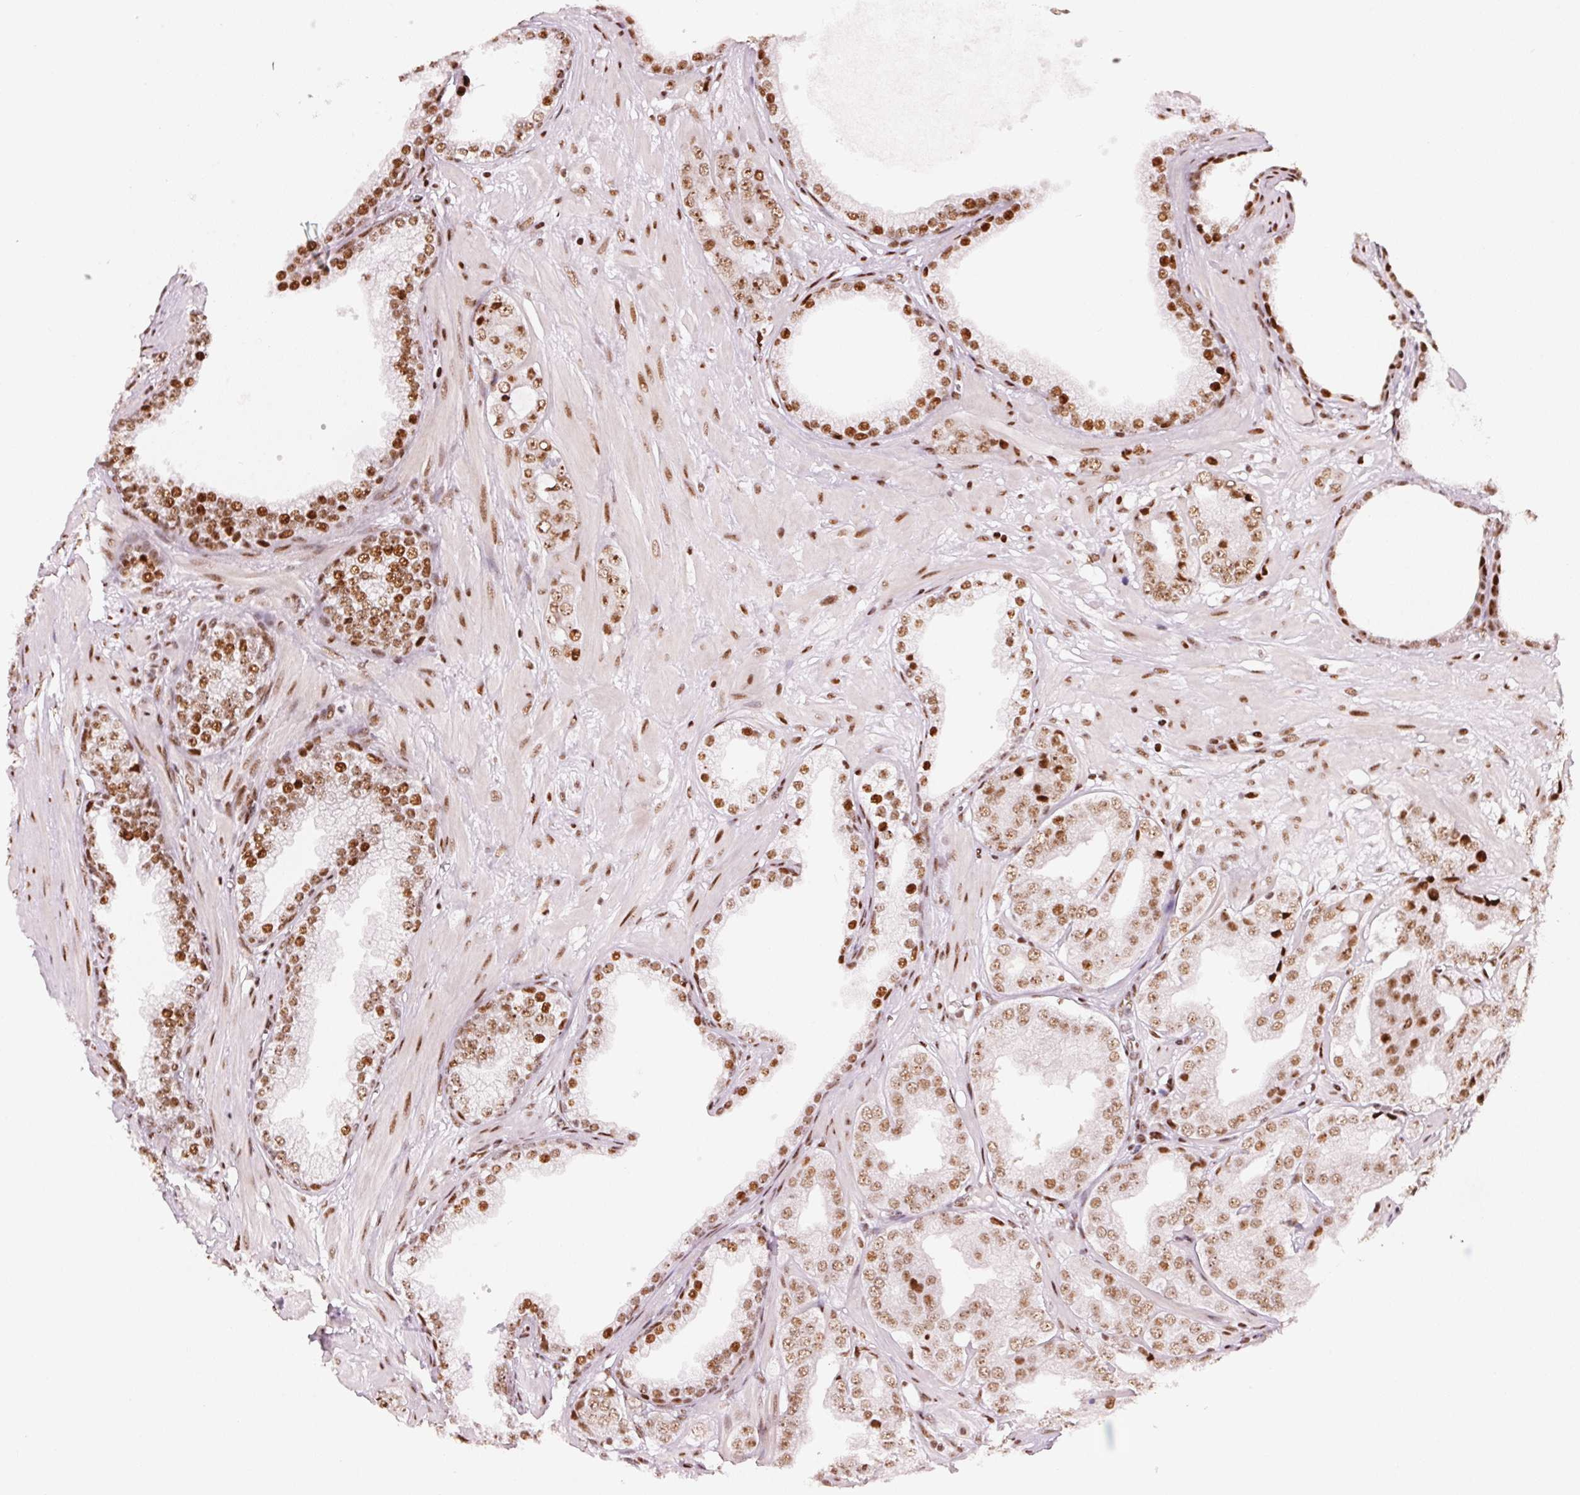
{"staining": {"intensity": "moderate", "quantity": ">75%", "location": "nuclear"}, "tissue": "prostate cancer", "cell_type": "Tumor cells", "image_type": "cancer", "snomed": [{"axis": "morphology", "description": "Adenocarcinoma, Low grade"}, {"axis": "topography", "description": "Prostate"}], "caption": "The immunohistochemical stain labels moderate nuclear positivity in tumor cells of prostate cancer tissue.", "gene": "NXF1", "patient": {"sex": "male", "age": 60}}